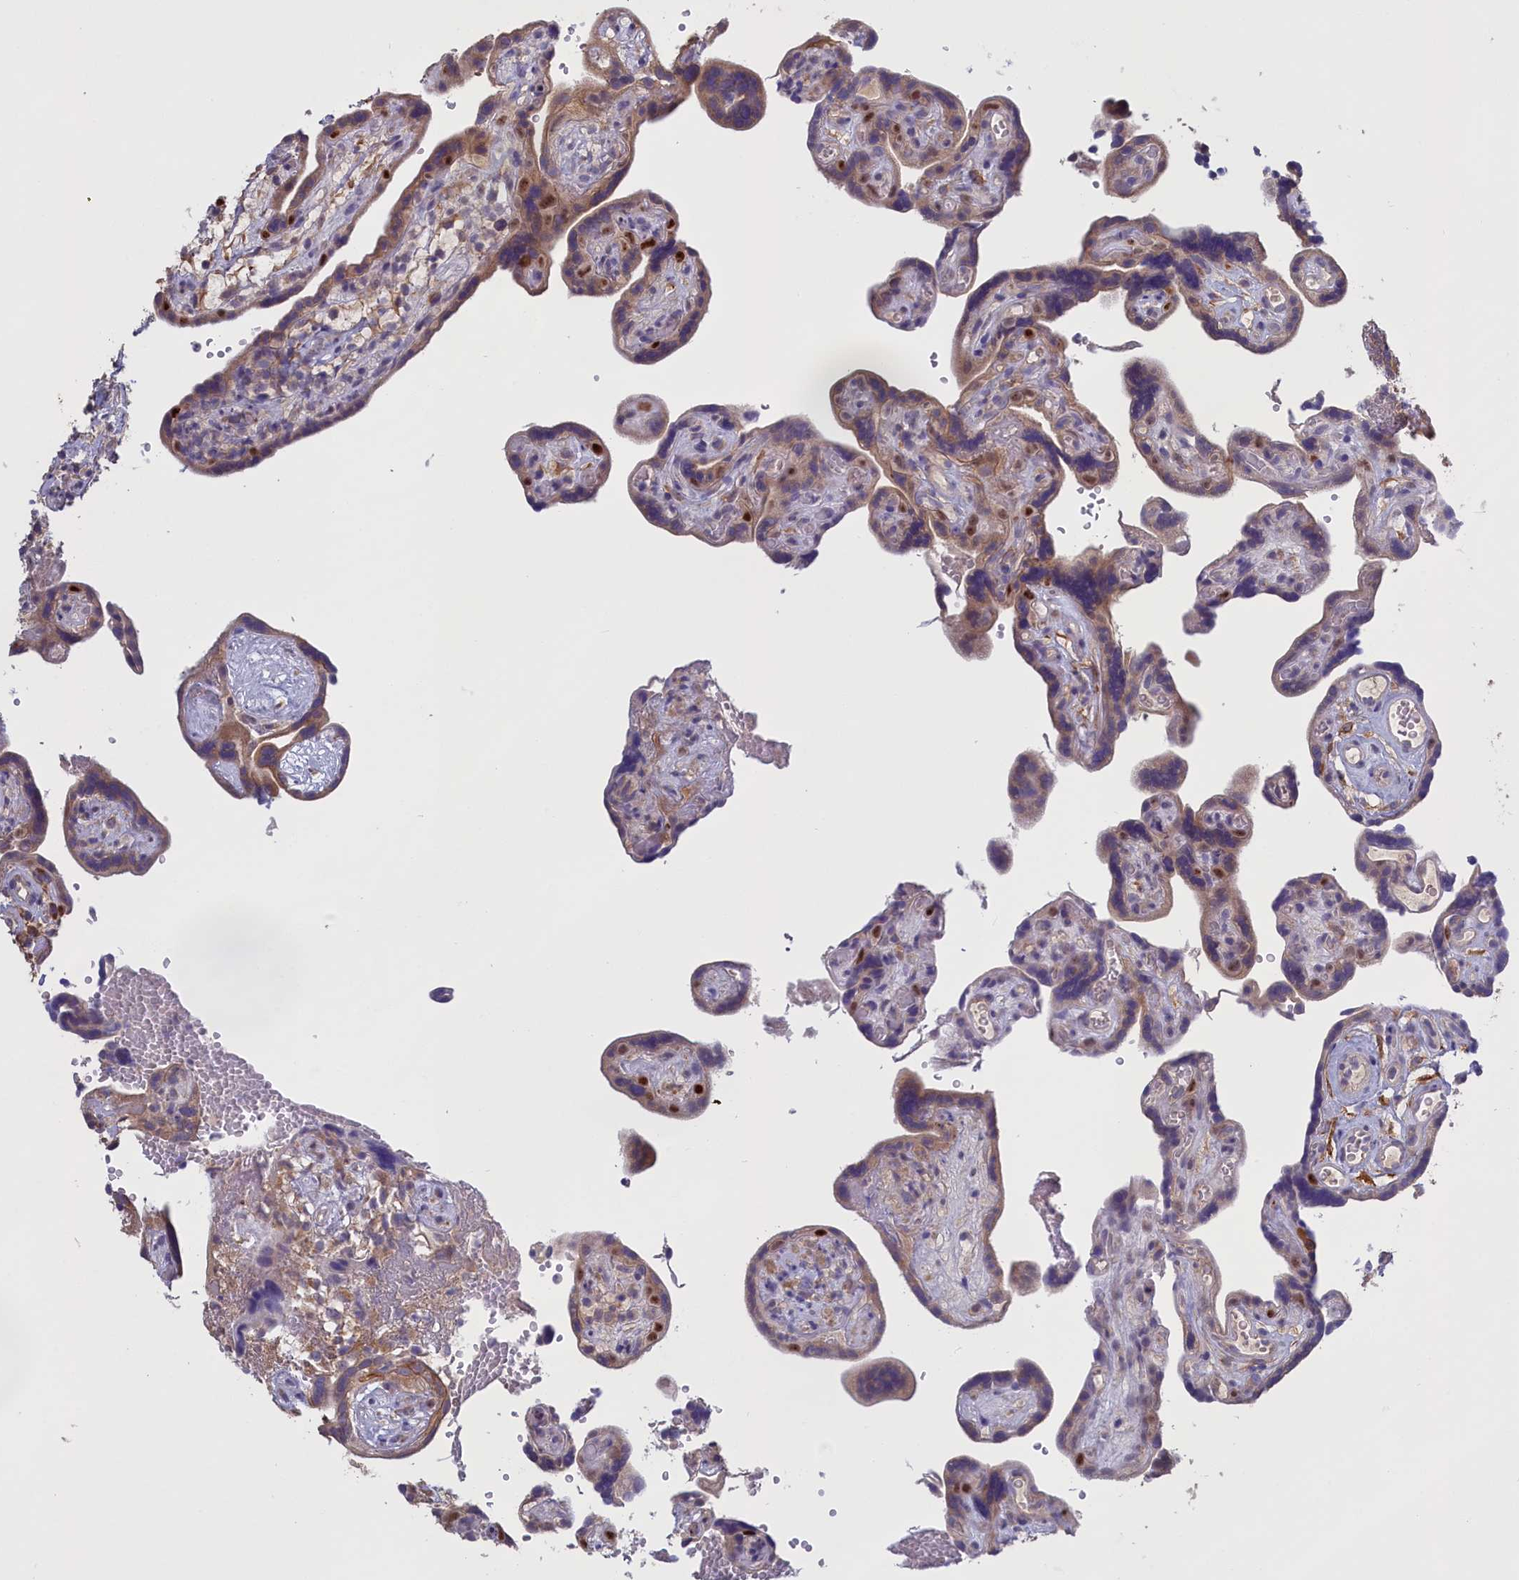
{"staining": {"intensity": "weak", "quantity": "25%-75%", "location": "cytoplasmic/membranous"}, "tissue": "placenta", "cell_type": "Decidual cells", "image_type": "normal", "snomed": [{"axis": "morphology", "description": "Normal tissue, NOS"}, {"axis": "topography", "description": "Placenta"}], "caption": "Immunohistochemical staining of normal placenta demonstrates 25%-75% levels of weak cytoplasmic/membranous protein expression in approximately 25%-75% of decidual cells.", "gene": "COL19A1", "patient": {"sex": "female", "age": 30}}